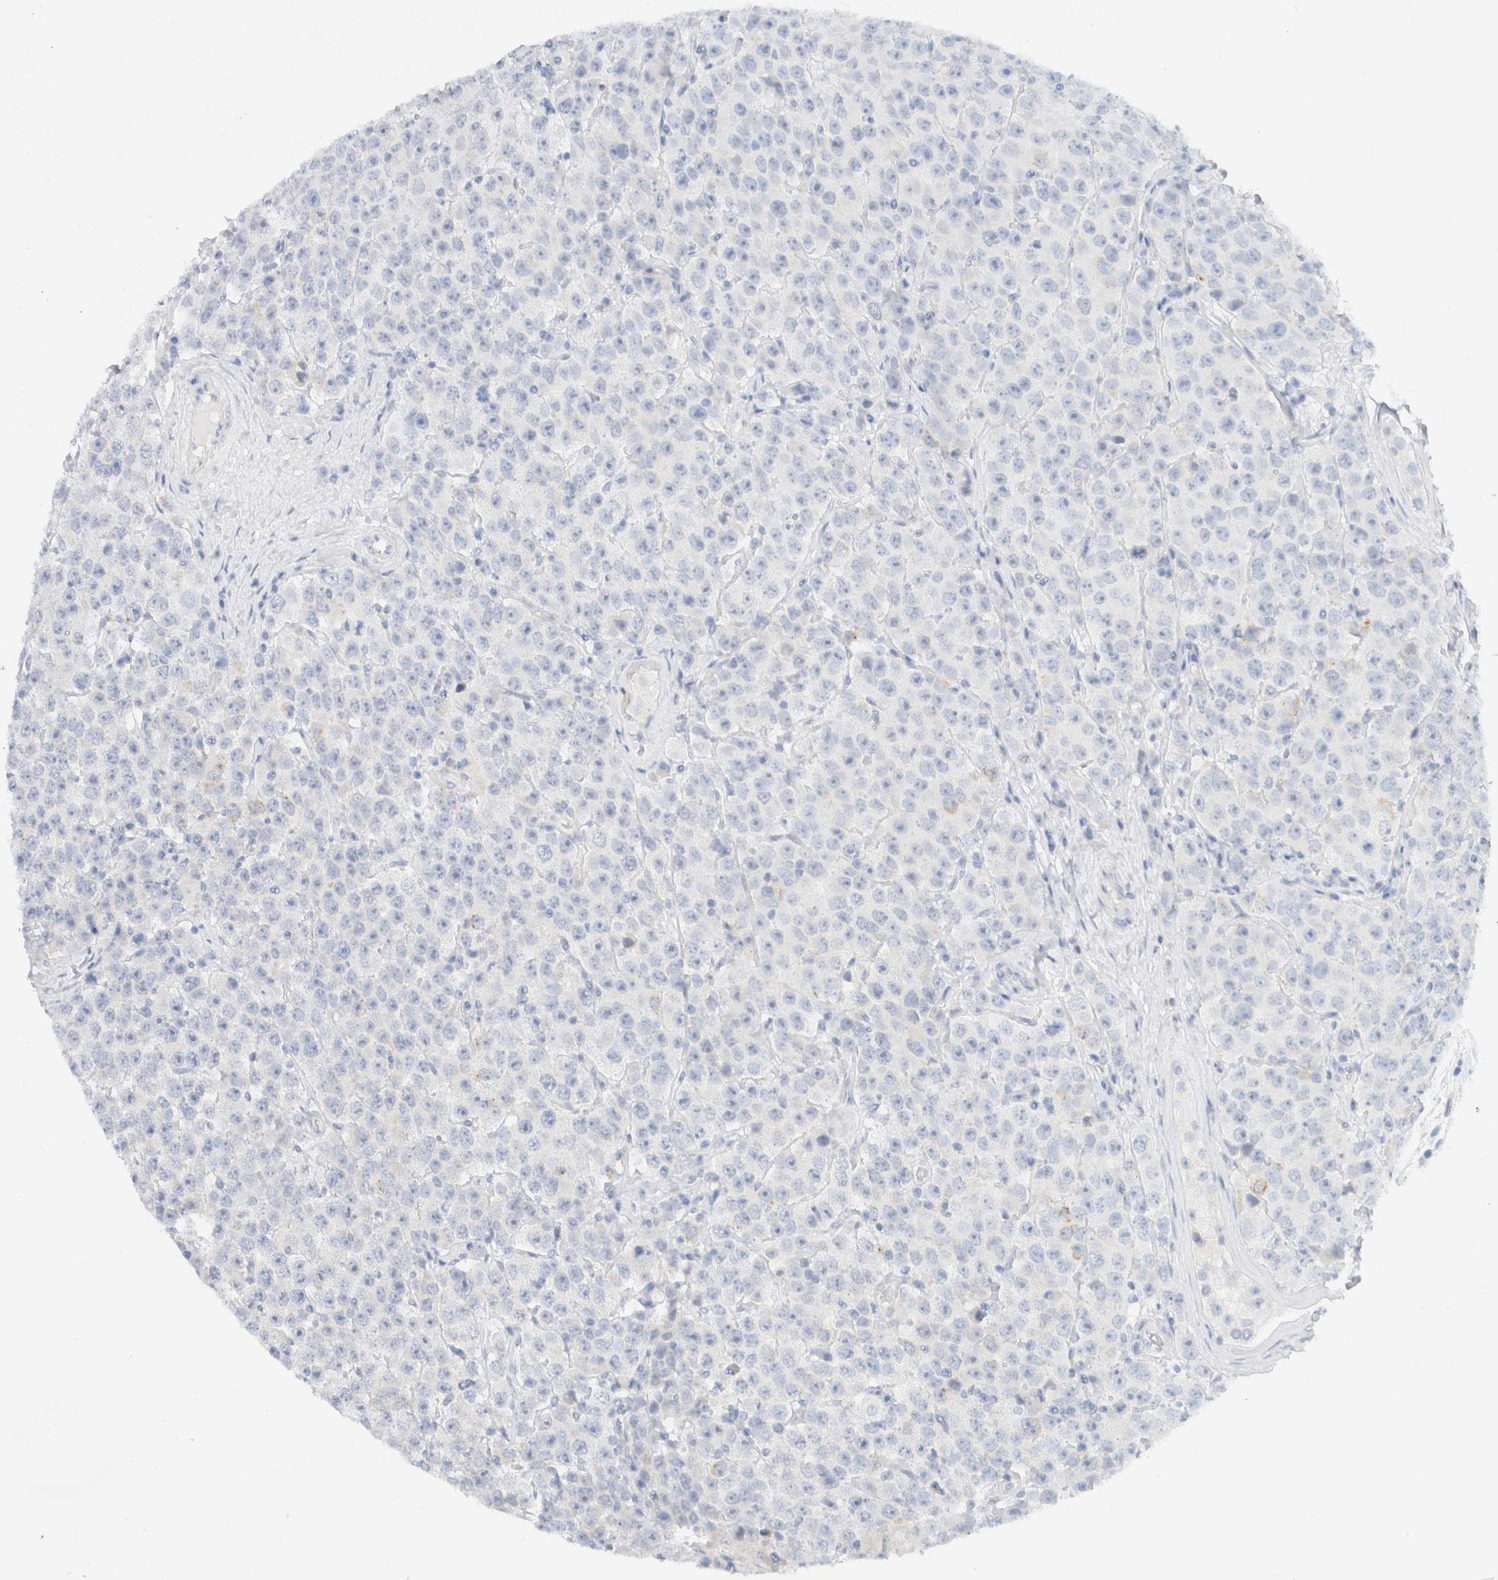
{"staining": {"intensity": "negative", "quantity": "none", "location": "none"}, "tissue": "testis cancer", "cell_type": "Tumor cells", "image_type": "cancer", "snomed": [{"axis": "morphology", "description": "Seminoma, NOS"}, {"axis": "morphology", "description": "Carcinoma, Embryonal, NOS"}, {"axis": "topography", "description": "Testis"}], "caption": "This is a micrograph of immunohistochemistry (IHC) staining of testis cancer, which shows no staining in tumor cells. Brightfield microscopy of IHC stained with DAB (brown) and hematoxylin (blue), captured at high magnification.", "gene": "SDR16C5", "patient": {"sex": "male", "age": 28}}